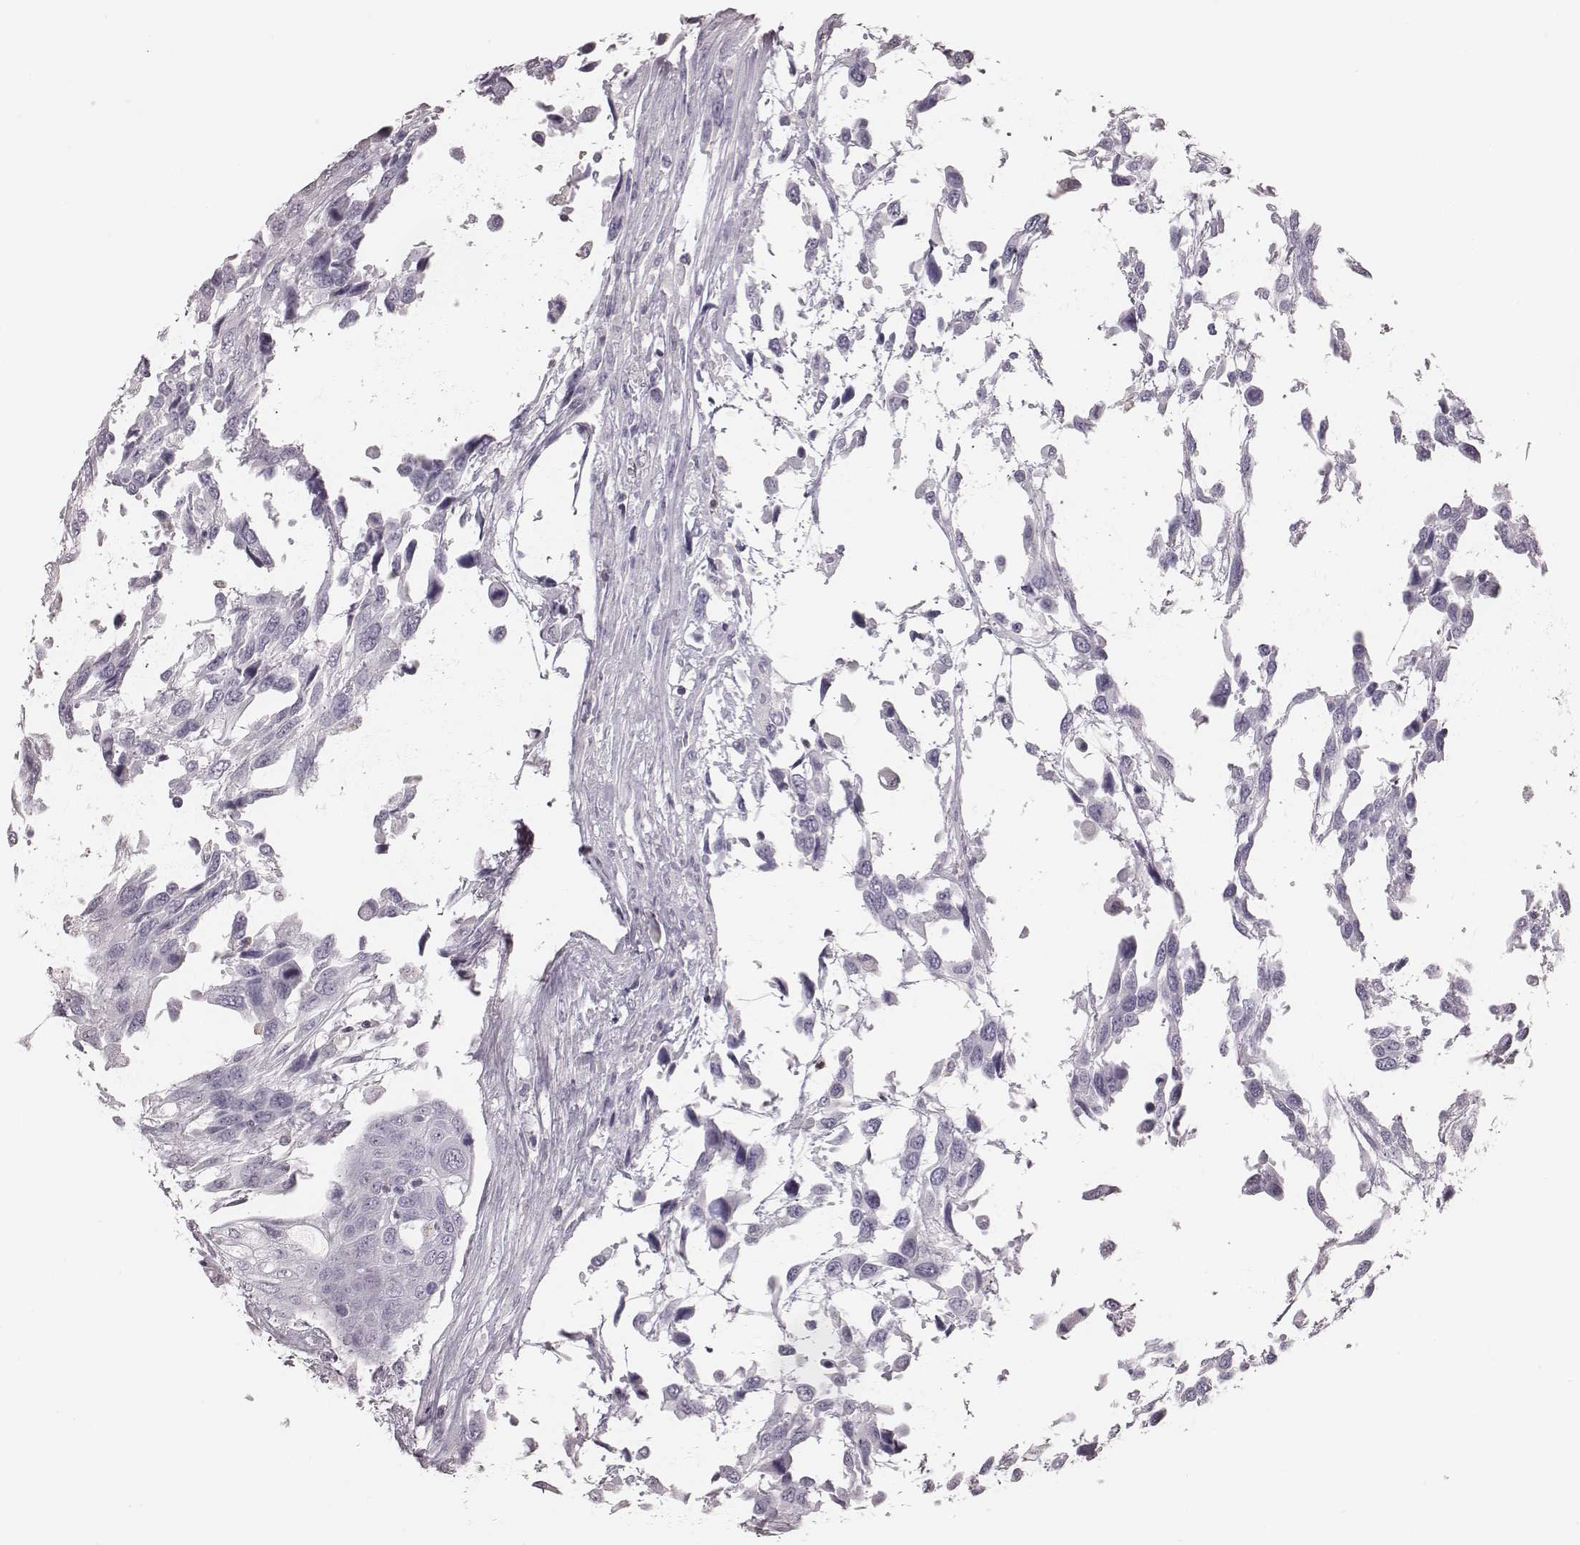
{"staining": {"intensity": "negative", "quantity": "none", "location": "none"}, "tissue": "urothelial cancer", "cell_type": "Tumor cells", "image_type": "cancer", "snomed": [{"axis": "morphology", "description": "Urothelial carcinoma, High grade"}, {"axis": "topography", "description": "Urinary bladder"}], "caption": "This is a micrograph of immunohistochemistry (IHC) staining of urothelial carcinoma (high-grade), which shows no staining in tumor cells.", "gene": "ZNF365", "patient": {"sex": "female", "age": 70}}